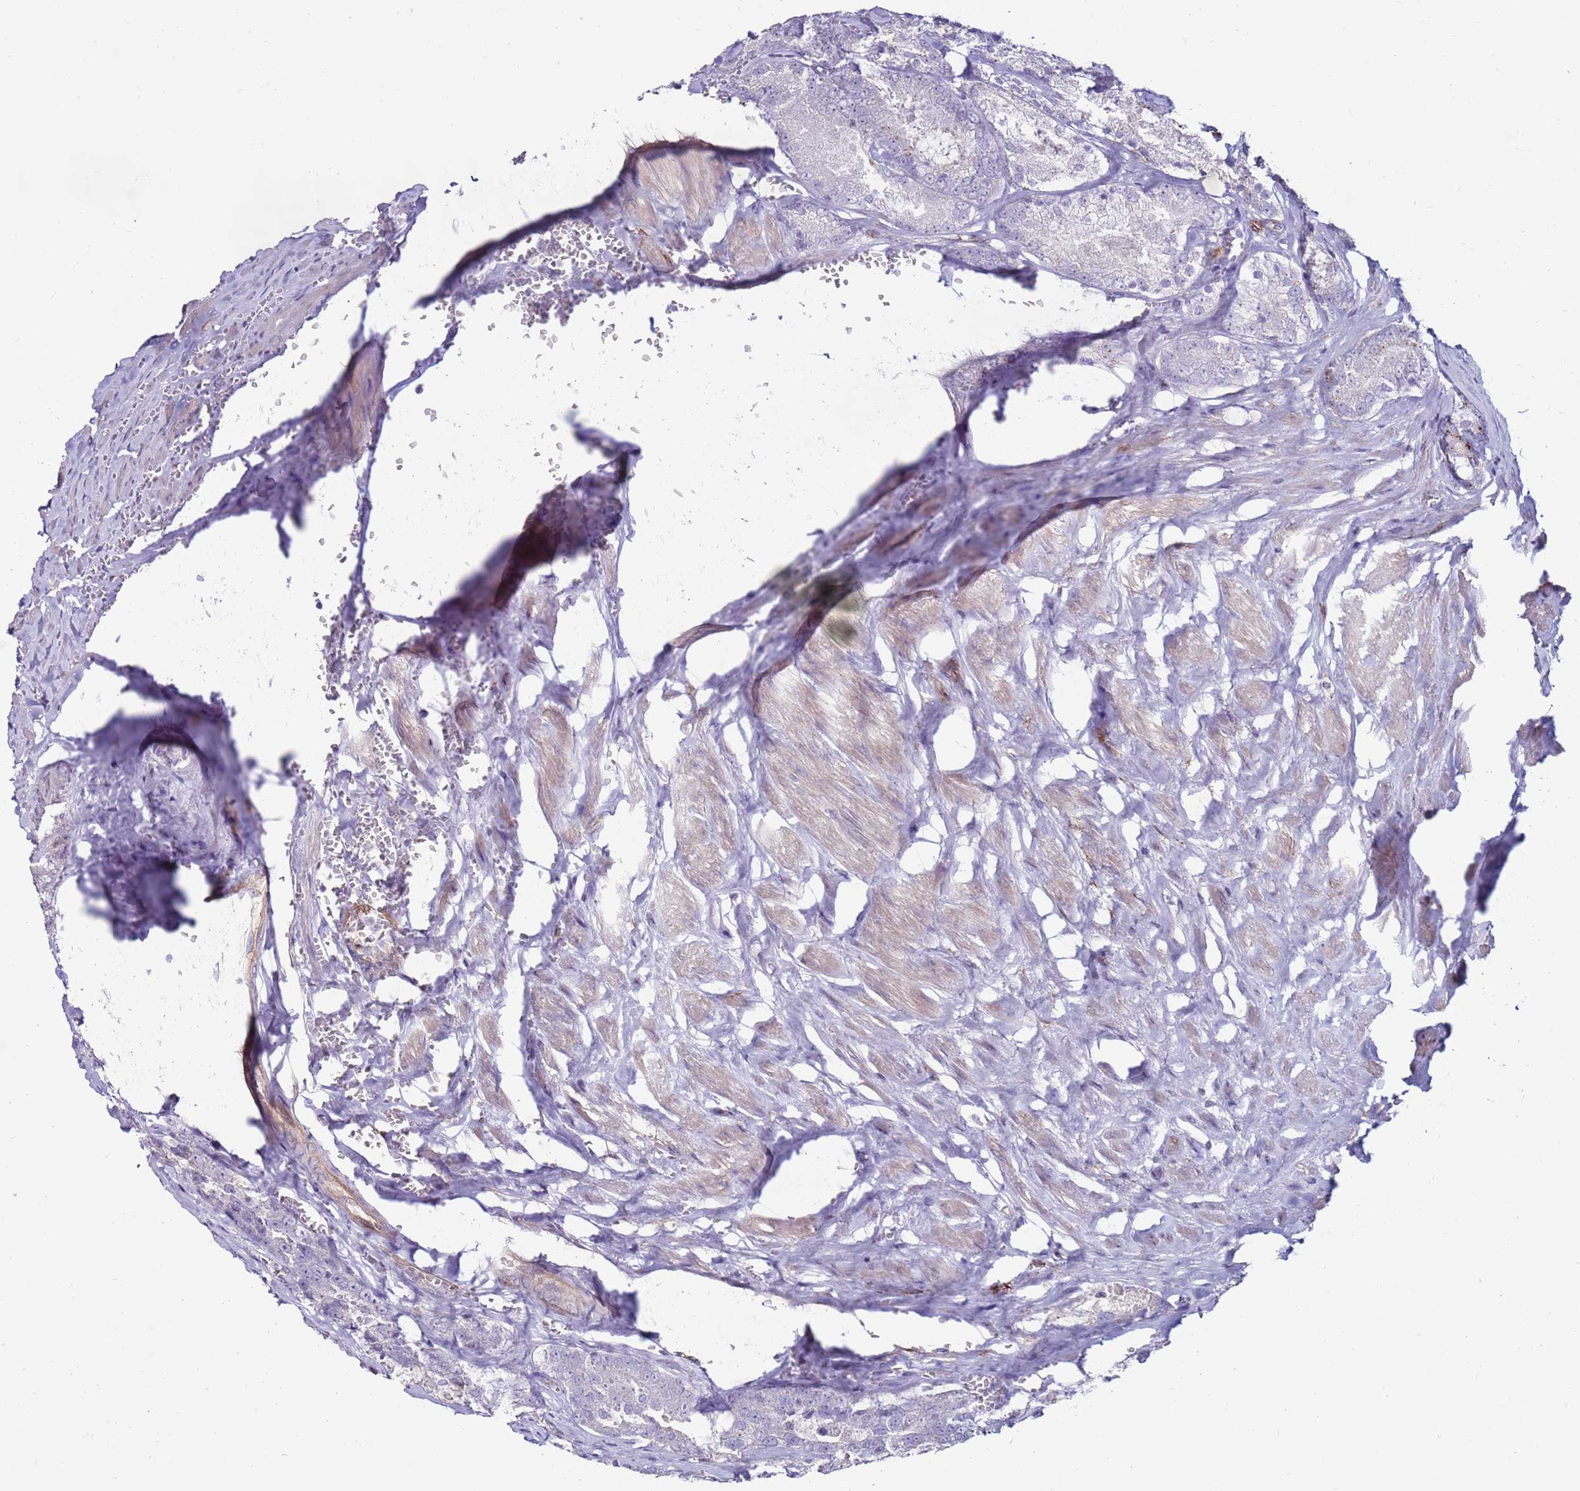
{"staining": {"intensity": "negative", "quantity": "none", "location": "none"}, "tissue": "prostate cancer", "cell_type": "Tumor cells", "image_type": "cancer", "snomed": [{"axis": "morphology", "description": "Adenocarcinoma, Low grade"}, {"axis": "topography", "description": "Prostate"}], "caption": "Tumor cells are negative for protein expression in human prostate low-grade adenocarcinoma. (IHC, brightfield microscopy, high magnification).", "gene": "CLEC4M", "patient": {"sex": "male", "age": 68}}